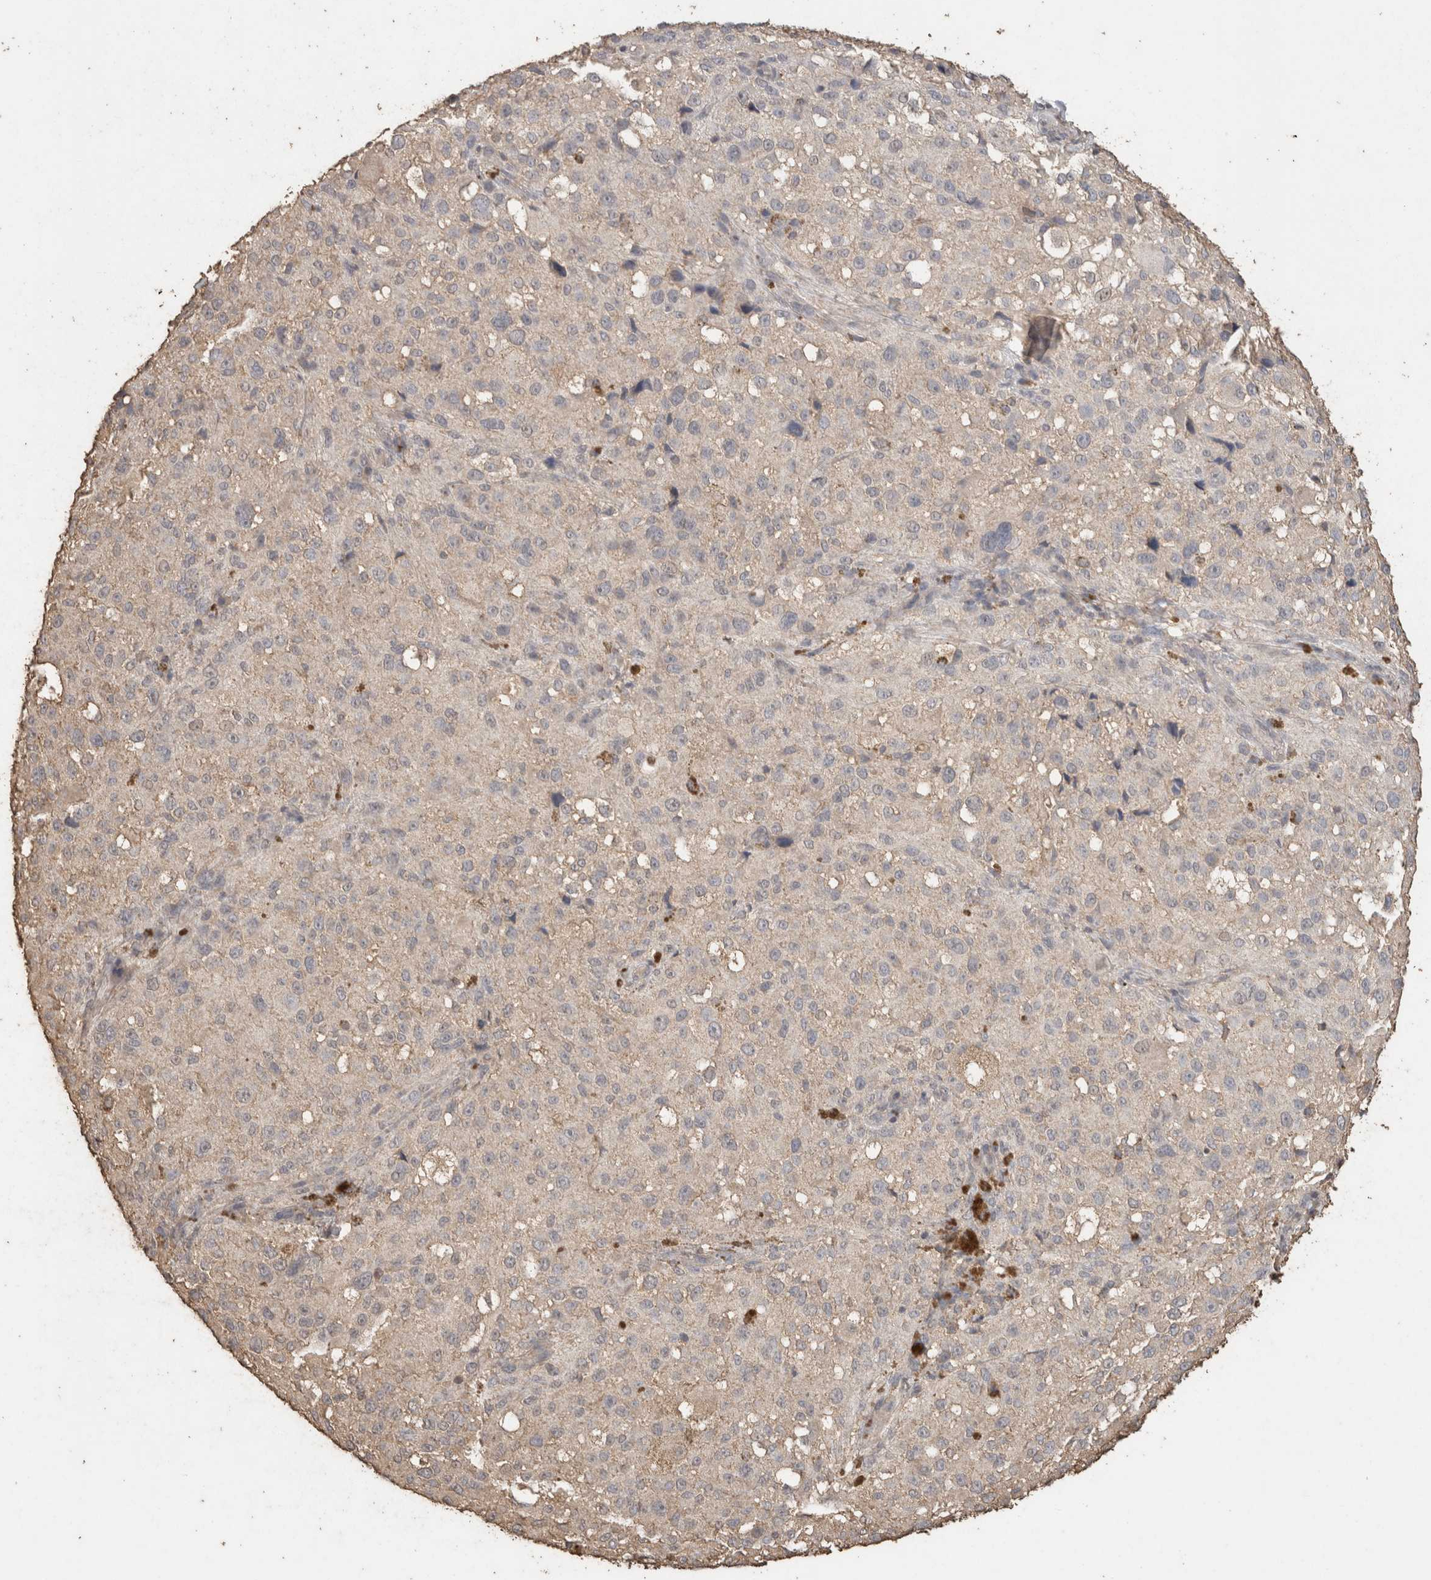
{"staining": {"intensity": "negative", "quantity": "none", "location": "none"}, "tissue": "melanoma", "cell_type": "Tumor cells", "image_type": "cancer", "snomed": [{"axis": "morphology", "description": "Necrosis, NOS"}, {"axis": "morphology", "description": "Malignant melanoma, NOS"}, {"axis": "topography", "description": "Skin"}], "caption": "This is an immunohistochemistry (IHC) micrograph of malignant melanoma. There is no expression in tumor cells.", "gene": "CX3CL1", "patient": {"sex": "female", "age": 87}}